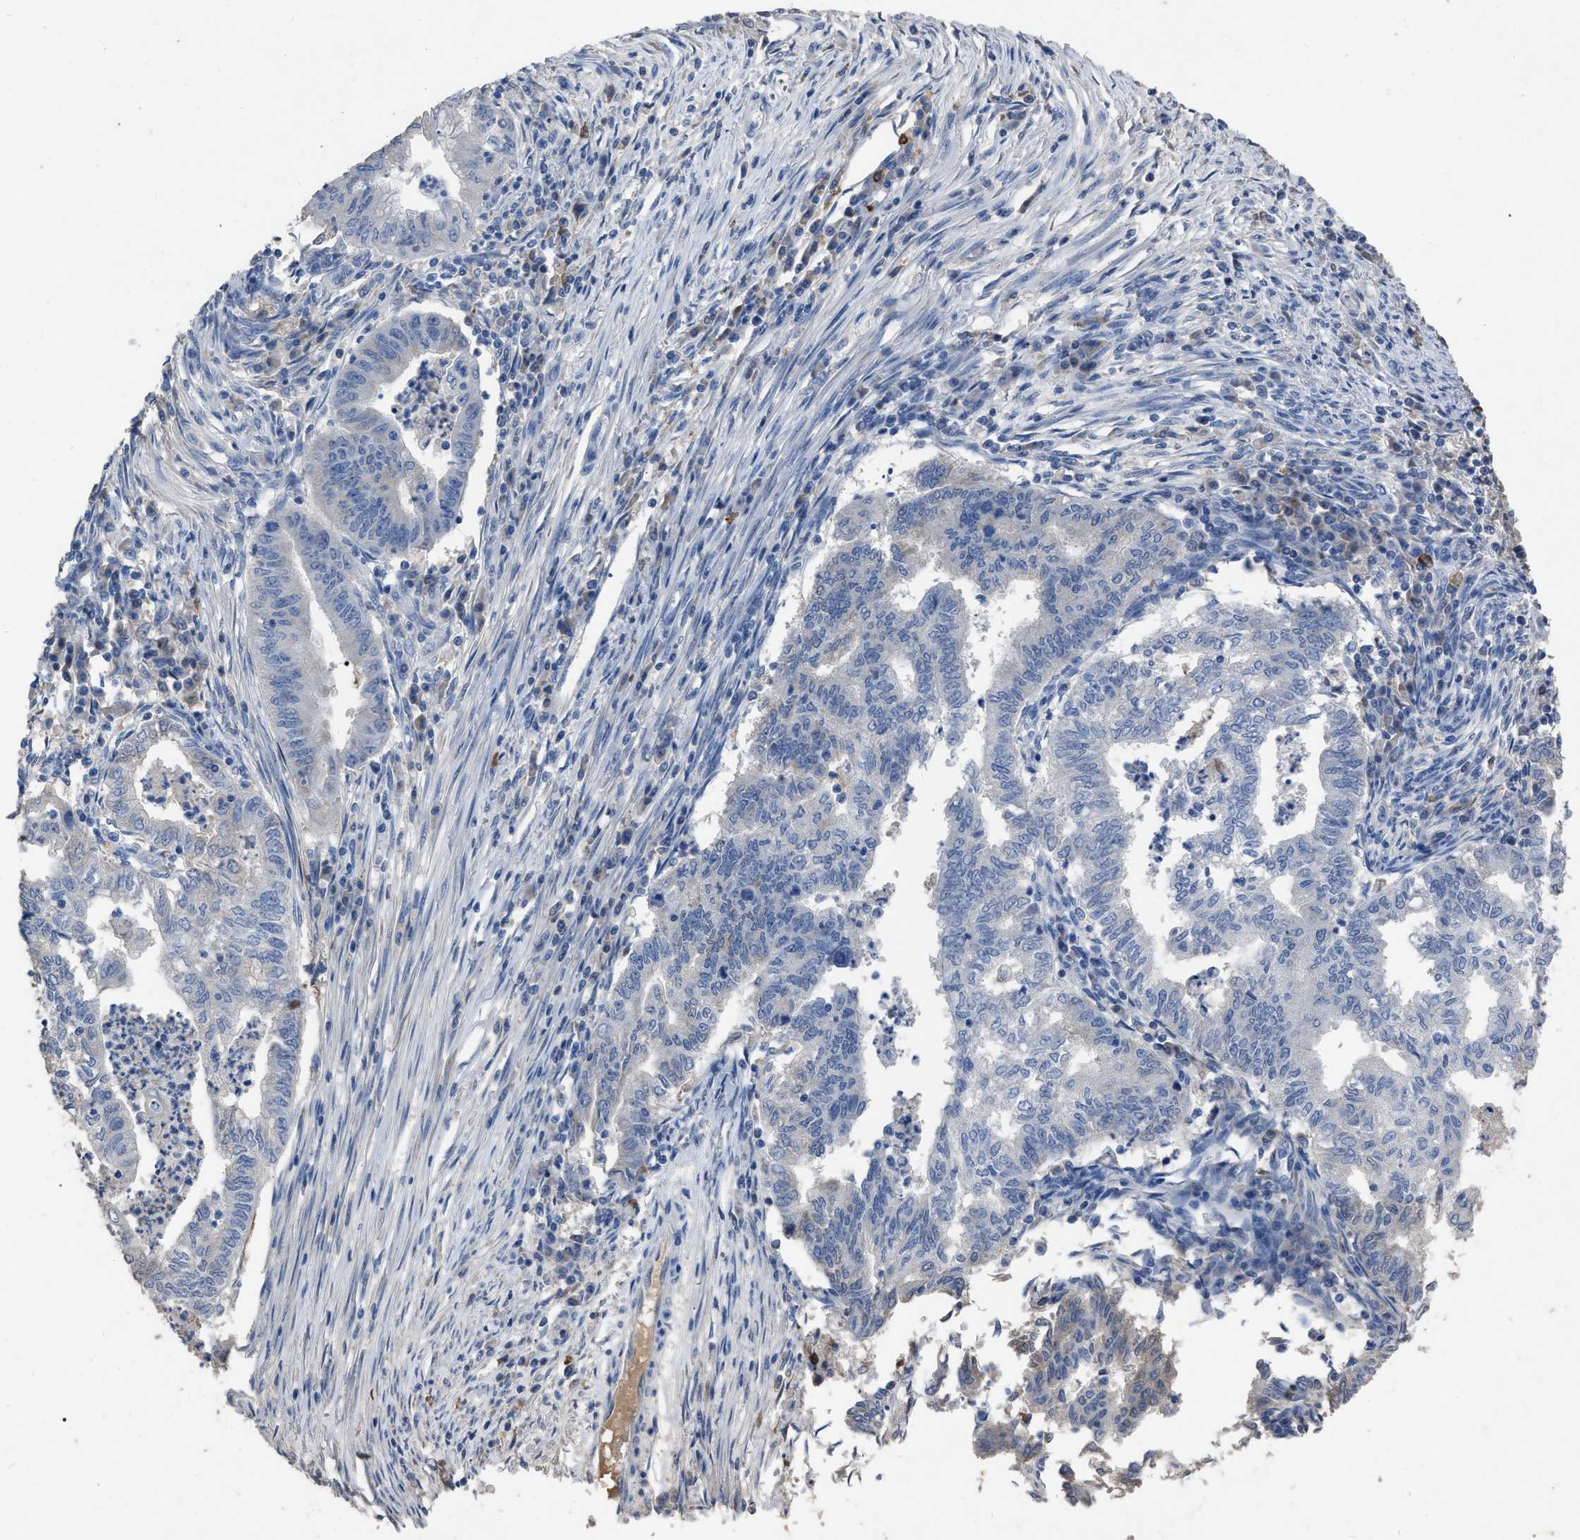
{"staining": {"intensity": "negative", "quantity": "none", "location": "none"}, "tissue": "endometrial cancer", "cell_type": "Tumor cells", "image_type": "cancer", "snomed": [{"axis": "morphology", "description": "Polyp, NOS"}, {"axis": "morphology", "description": "Adenocarcinoma, NOS"}, {"axis": "morphology", "description": "Adenoma, NOS"}, {"axis": "topography", "description": "Endometrium"}], "caption": "Polyp (endometrial) stained for a protein using immunohistochemistry (IHC) demonstrates no expression tumor cells.", "gene": "HABP2", "patient": {"sex": "female", "age": 79}}